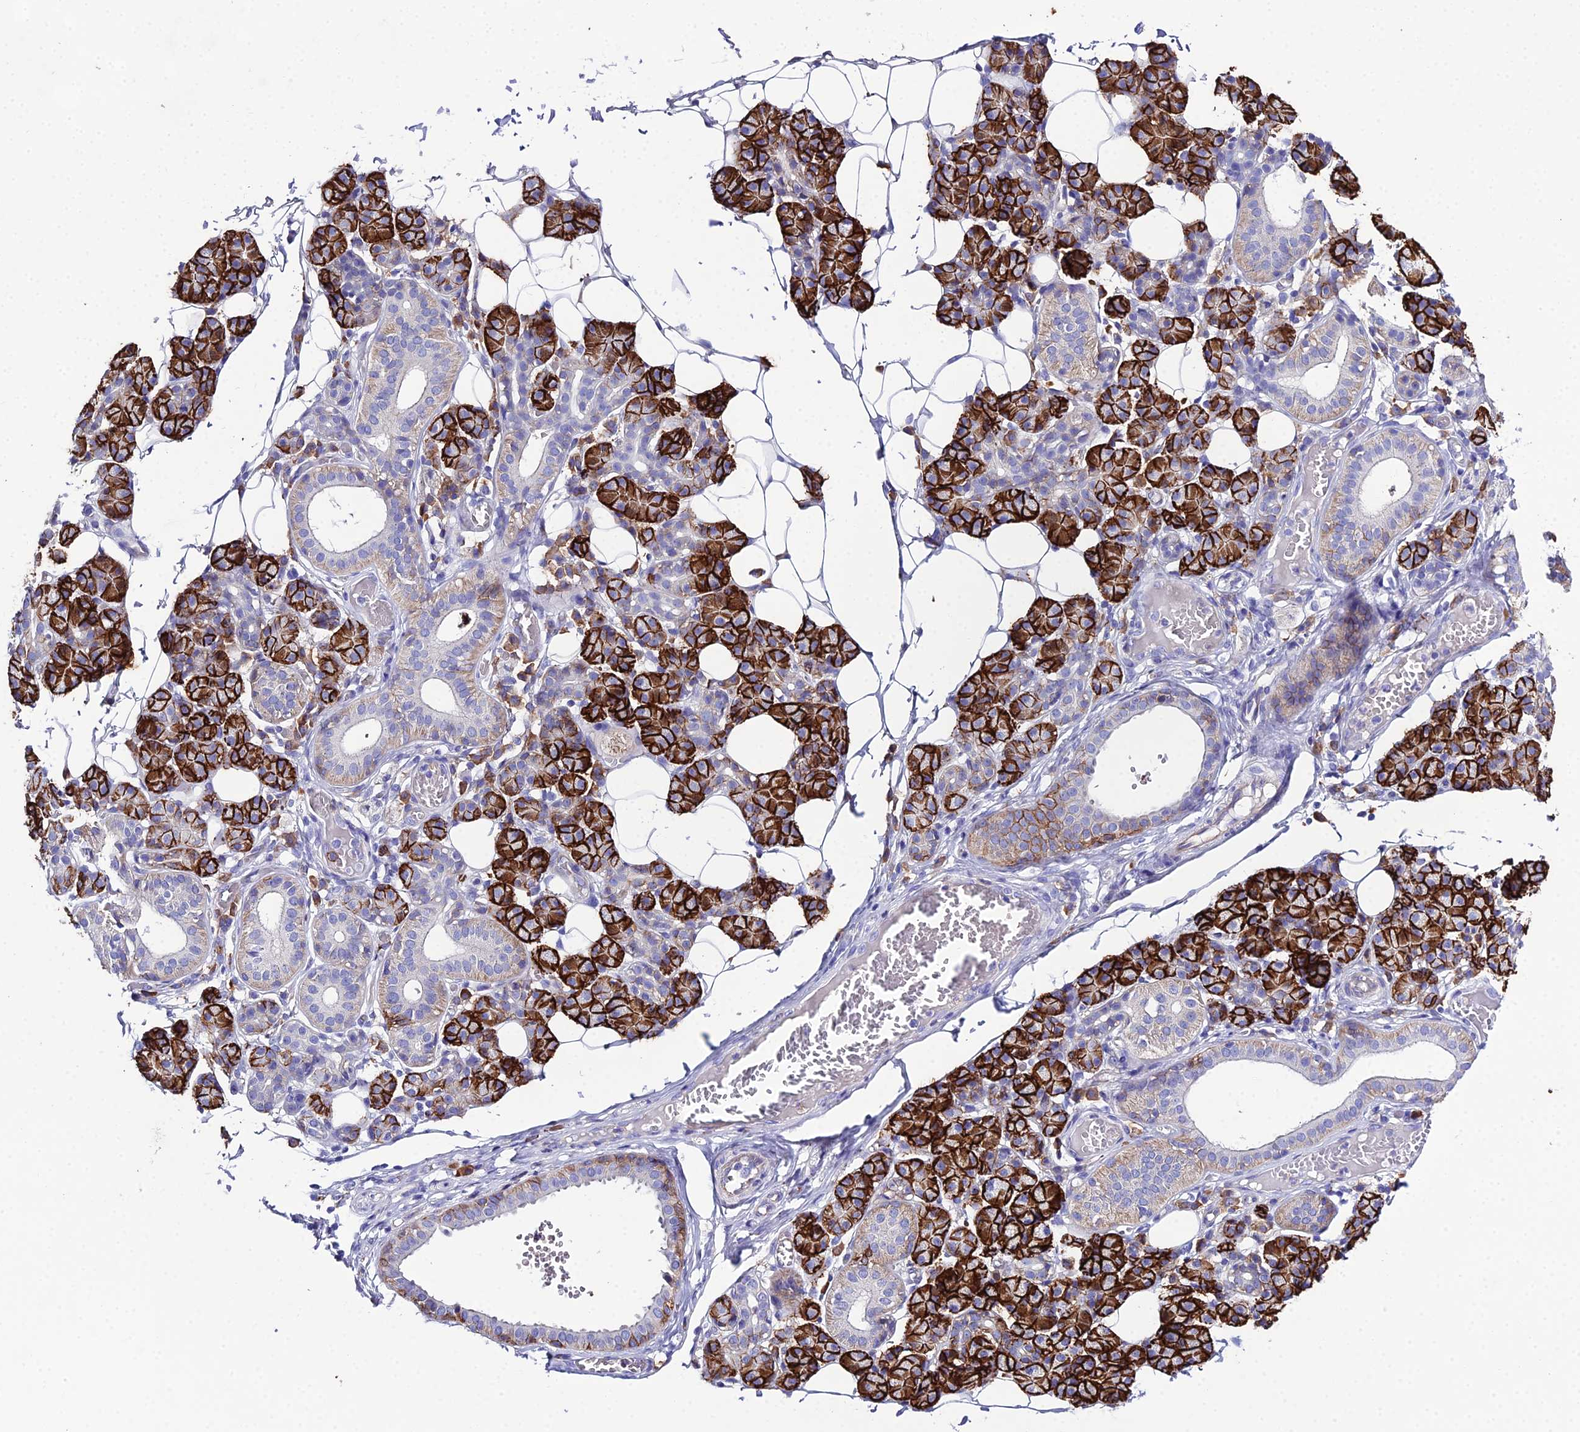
{"staining": {"intensity": "strong", "quantity": "25%-75%", "location": "cytoplasmic/membranous"}, "tissue": "salivary gland", "cell_type": "Glandular cells", "image_type": "normal", "snomed": [{"axis": "morphology", "description": "Normal tissue, NOS"}, {"axis": "topography", "description": "Salivary gland"}], "caption": "A brown stain labels strong cytoplasmic/membranous staining of a protein in glandular cells of normal salivary gland. The staining was performed using DAB, with brown indicating positive protein expression. Nuclei are stained blue with hematoxylin.", "gene": "OR1Q1", "patient": {"sex": "female", "age": 33}}